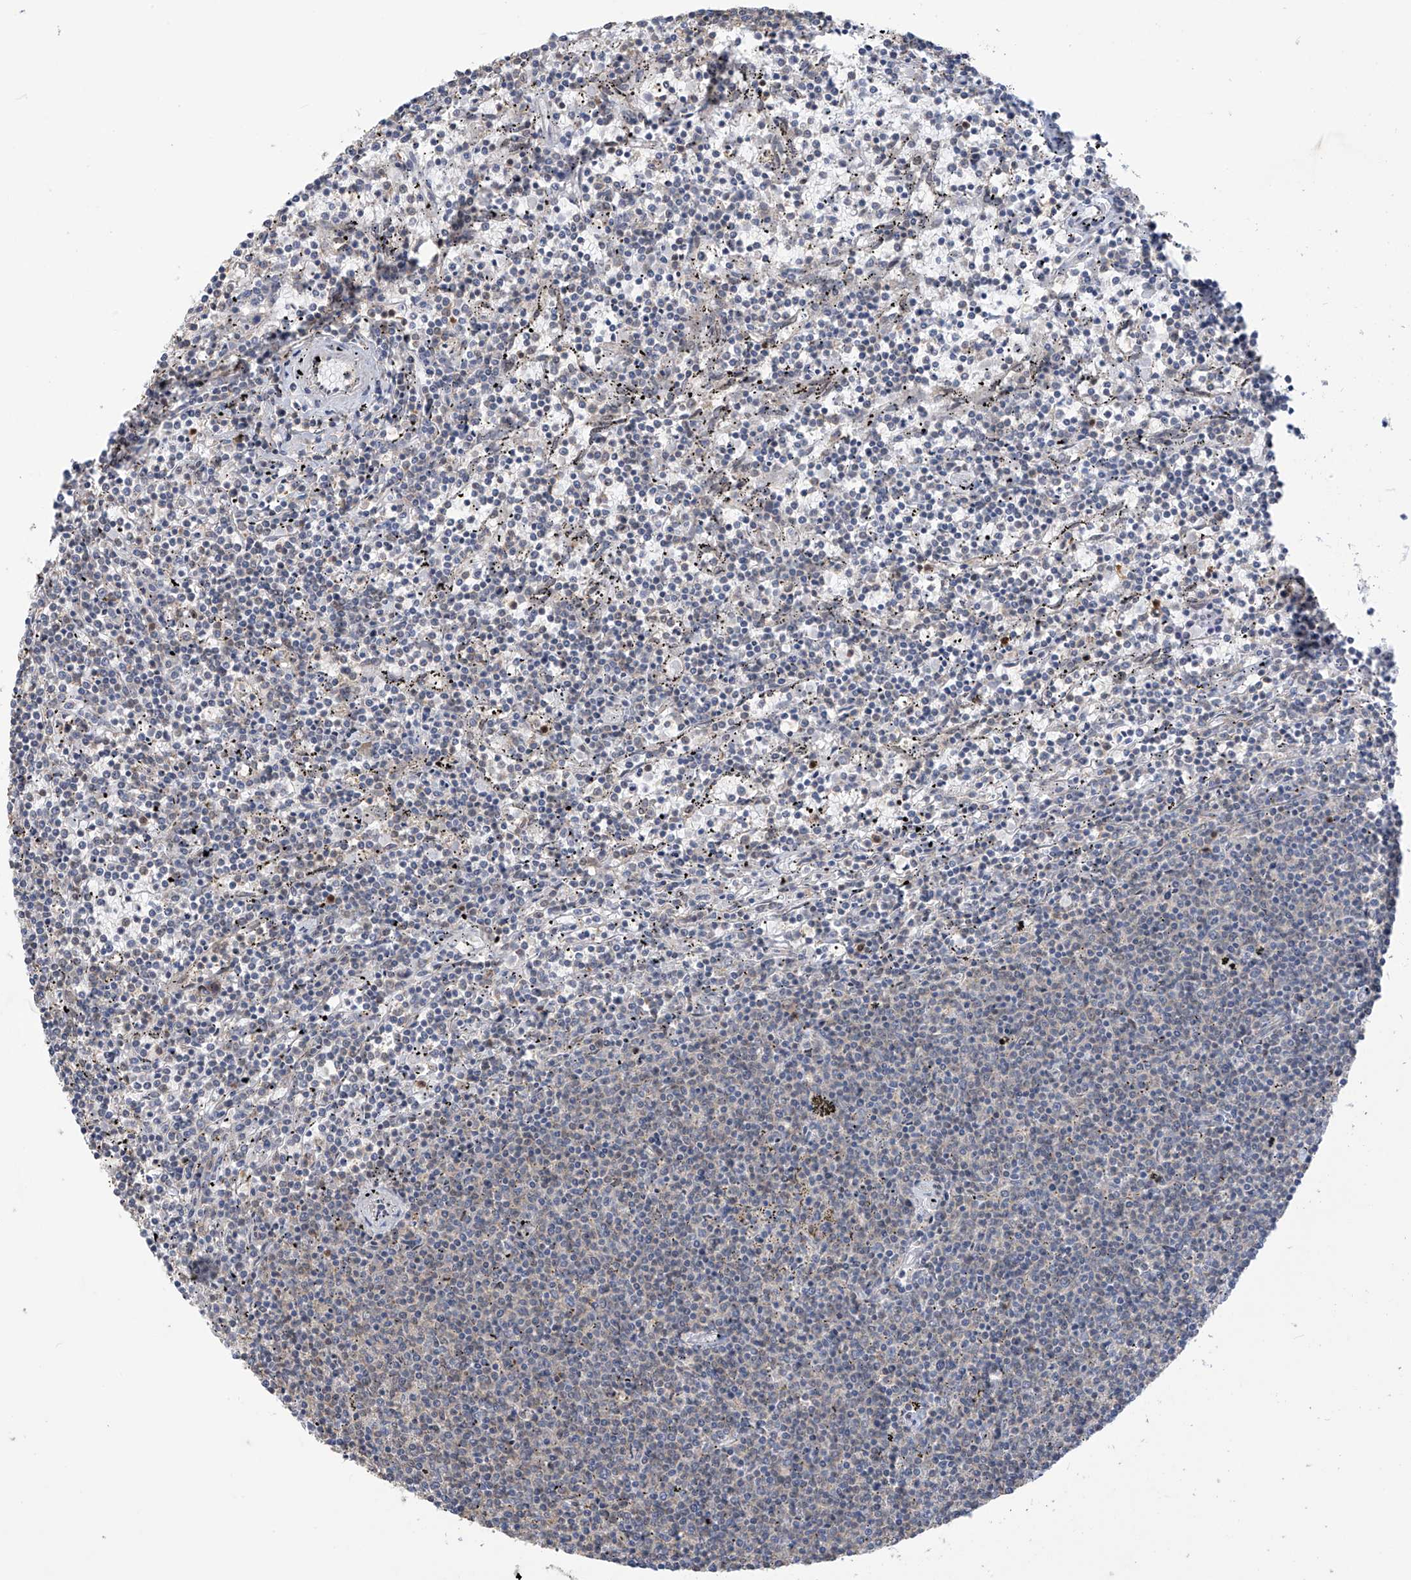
{"staining": {"intensity": "negative", "quantity": "none", "location": "none"}, "tissue": "lymphoma", "cell_type": "Tumor cells", "image_type": "cancer", "snomed": [{"axis": "morphology", "description": "Malignant lymphoma, non-Hodgkin's type, Low grade"}, {"axis": "topography", "description": "Spleen"}], "caption": "Immunohistochemical staining of human lymphoma reveals no significant staining in tumor cells.", "gene": "KIAA1522", "patient": {"sex": "female", "age": 50}}